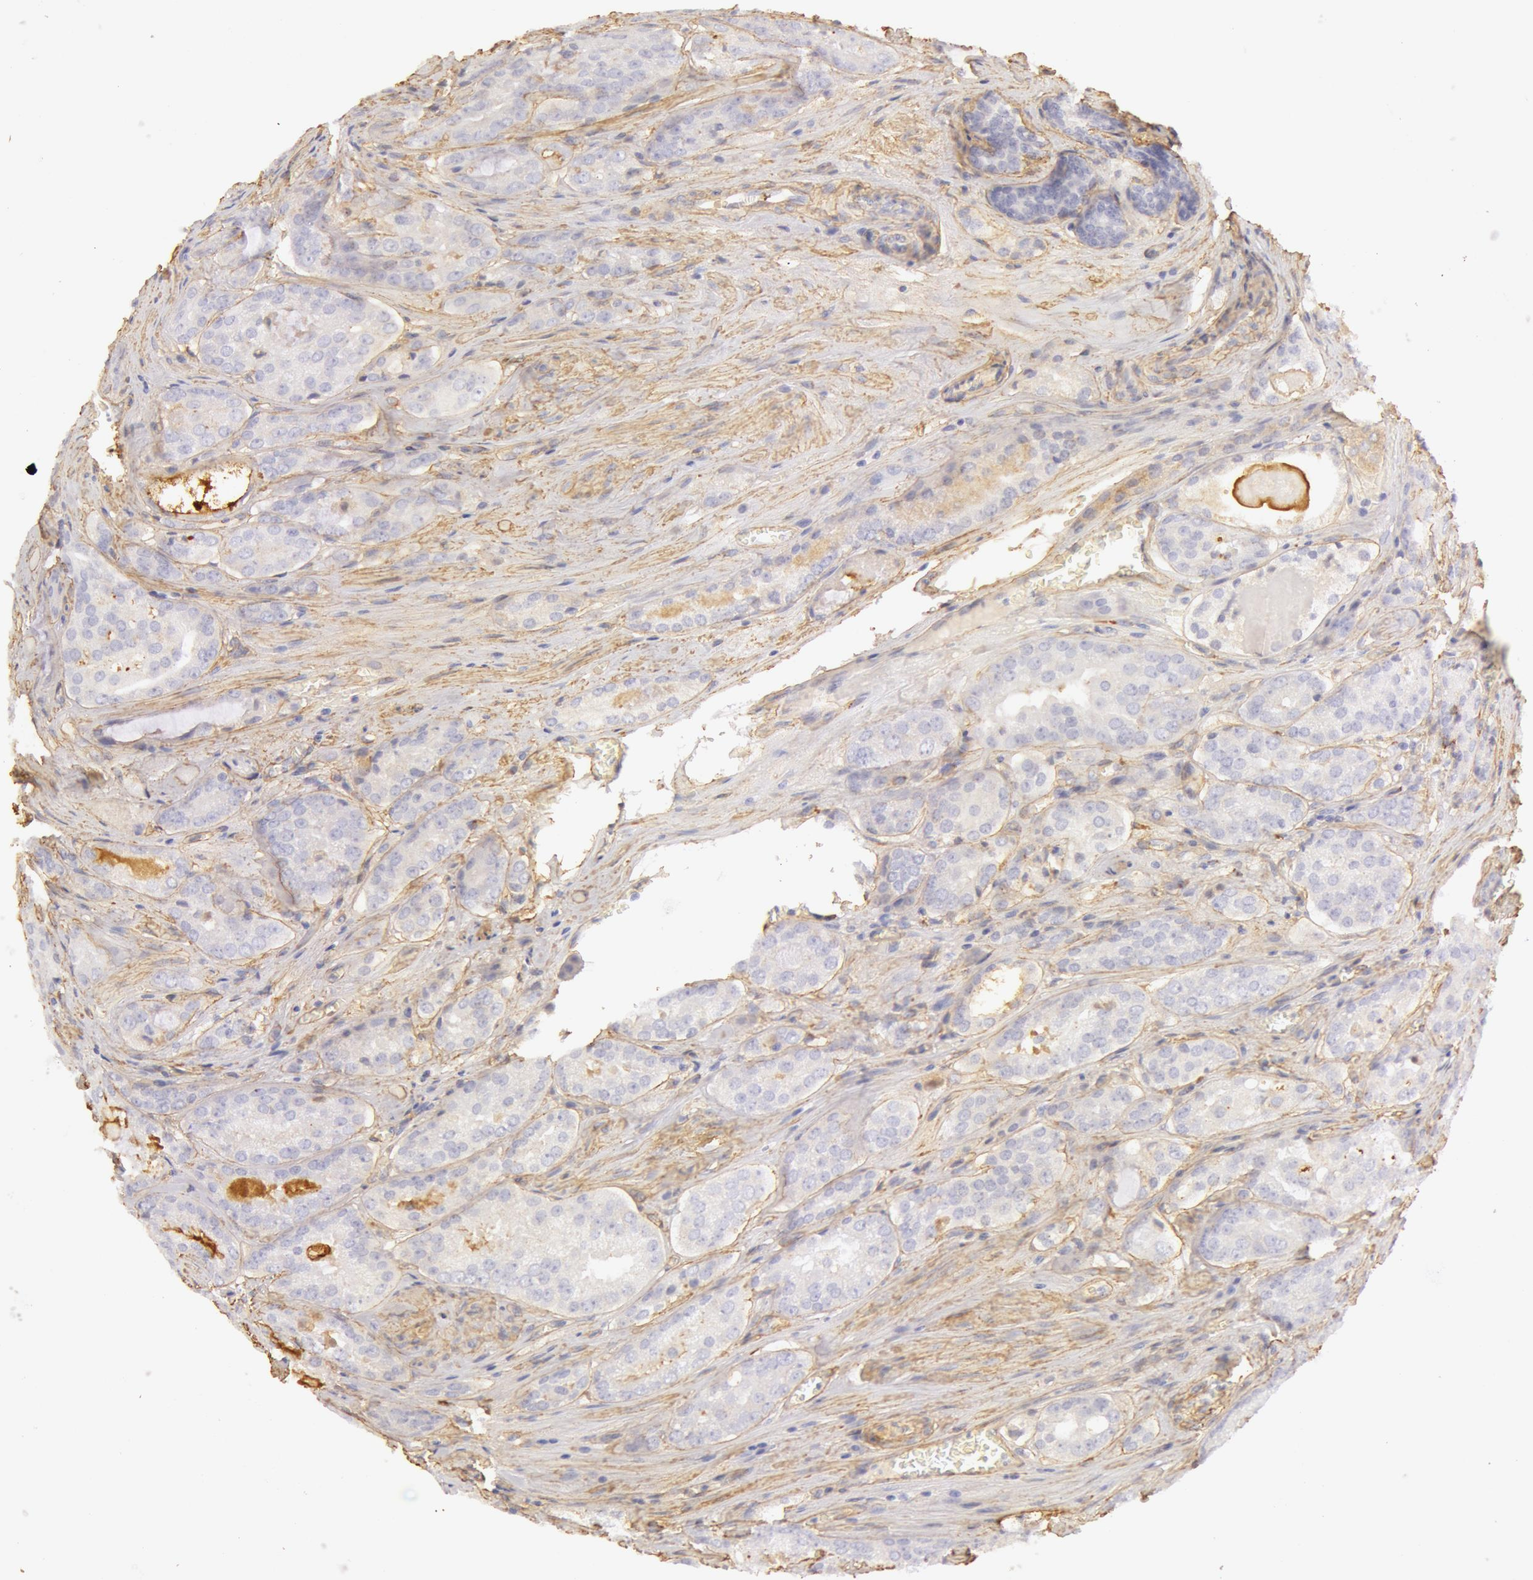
{"staining": {"intensity": "negative", "quantity": "none", "location": "none"}, "tissue": "prostate cancer", "cell_type": "Tumor cells", "image_type": "cancer", "snomed": [{"axis": "morphology", "description": "Adenocarcinoma, Medium grade"}, {"axis": "topography", "description": "Prostate"}], "caption": "Immunohistochemical staining of prostate cancer (adenocarcinoma (medium-grade)) reveals no significant expression in tumor cells. (DAB immunohistochemistry visualized using brightfield microscopy, high magnification).", "gene": "COL4A1", "patient": {"sex": "male", "age": 60}}